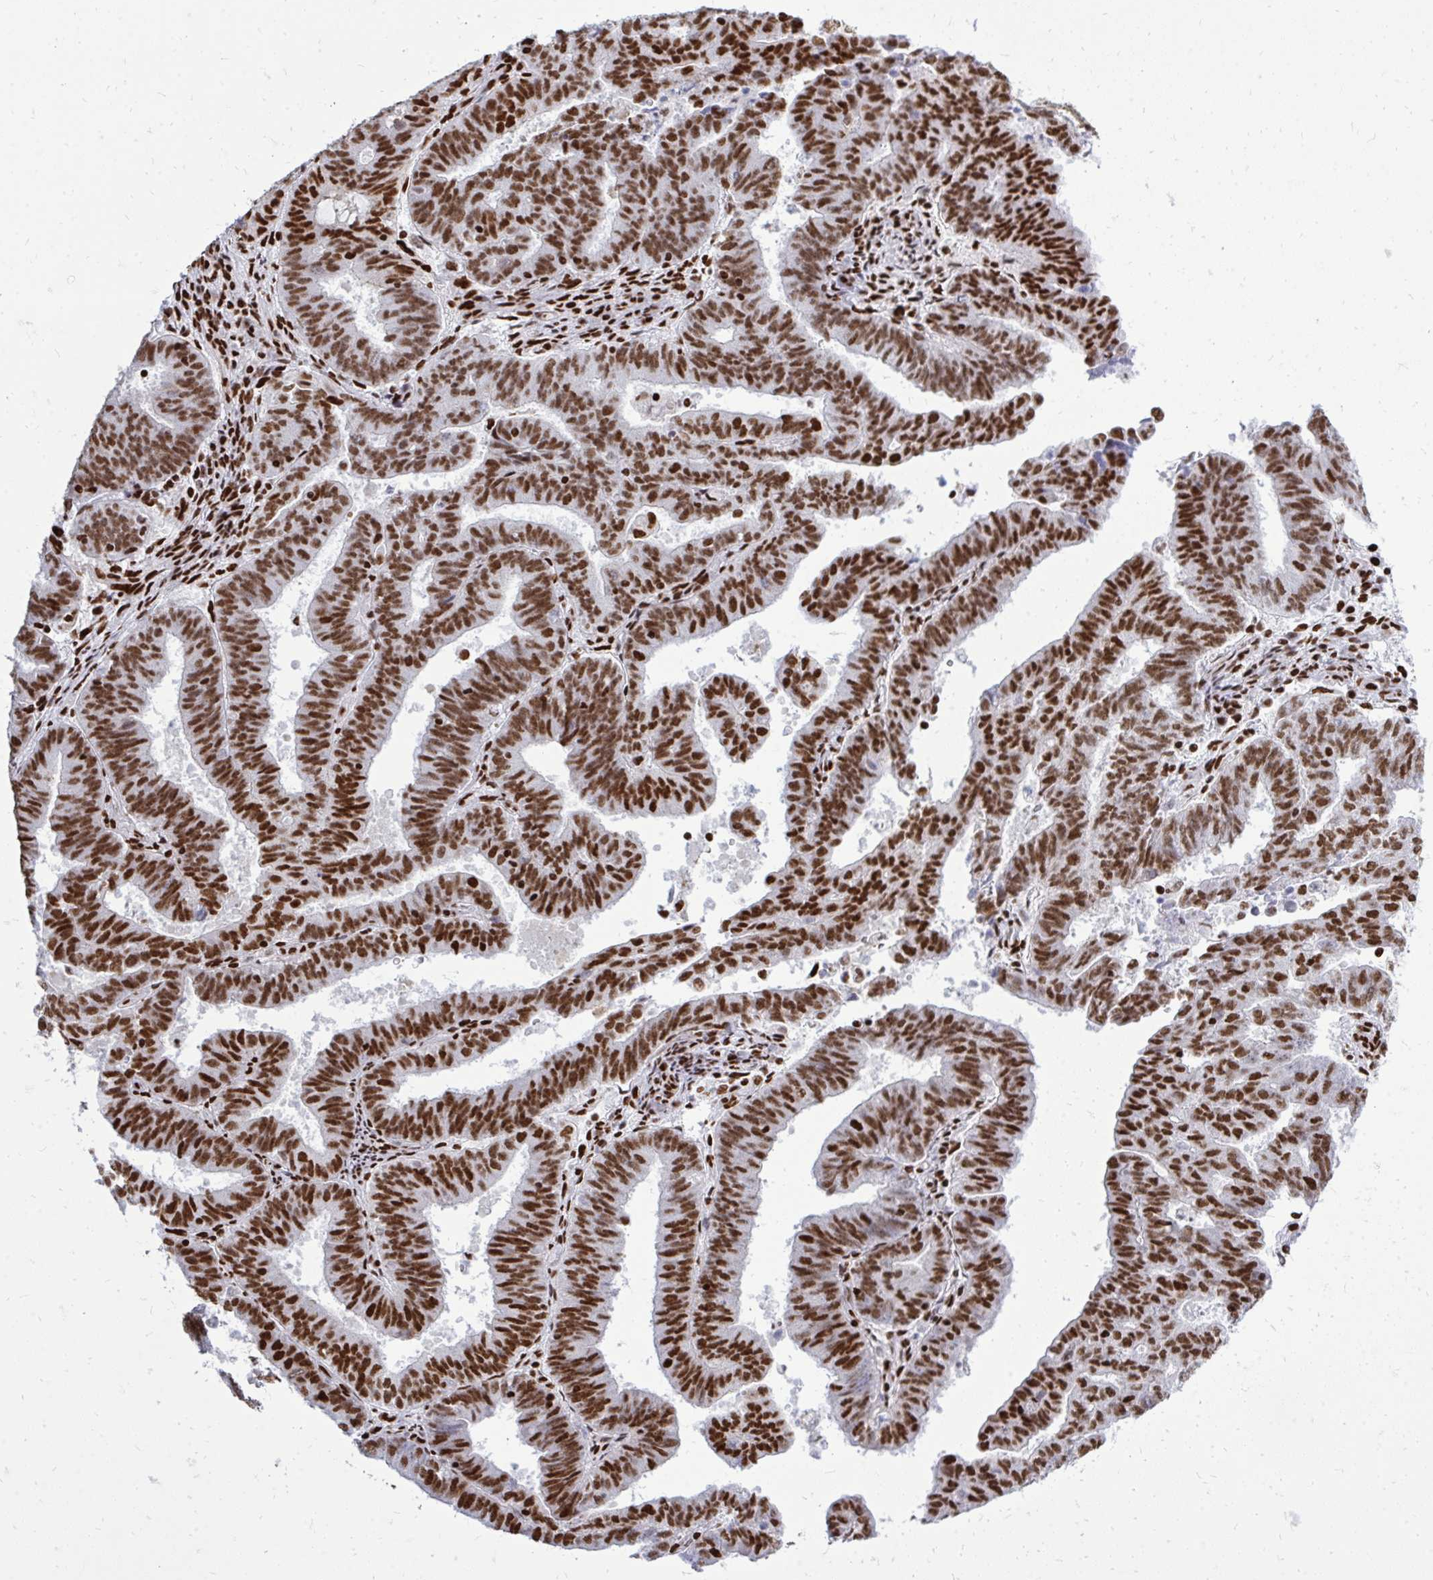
{"staining": {"intensity": "strong", "quantity": ">75%", "location": "nuclear"}, "tissue": "endometrial cancer", "cell_type": "Tumor cells", "image_type": "cancer", "snomed": [{"axis": "morphology", "description": "Adenocarcinoma, NOS"}, {"axis": "topography", "description": "Endometrium"}], "caption": "Endometrial adenocarcinoma stained with DAB (3,3'-diaminobenzidine) immunohistochemistry displays high levels of strong nuclear expression in about >75% of tumor cells.", "gene": "TBL1Y", "patient": {"sex": "female", "age": 82}}